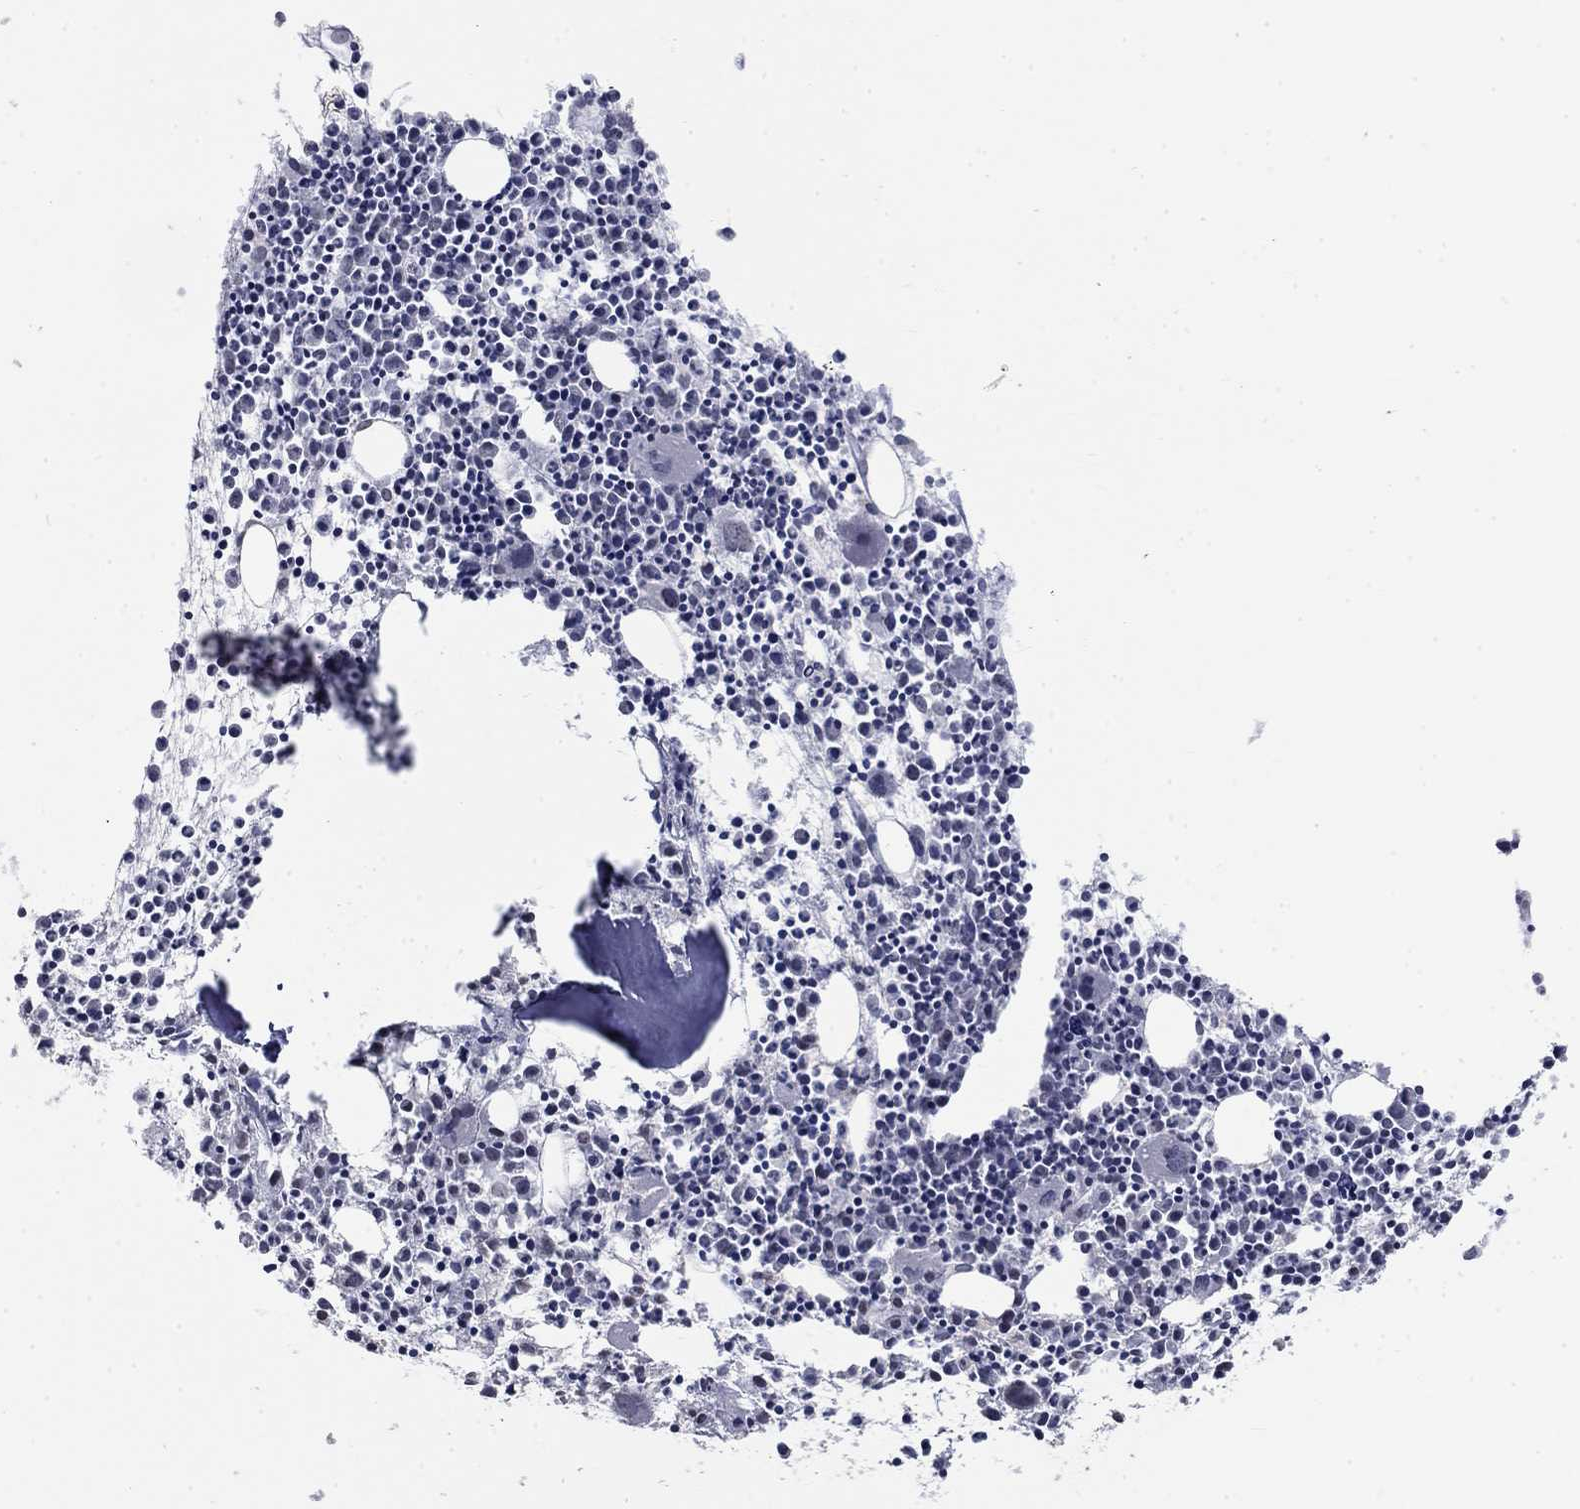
{"staining": {"intensity": "negative", "quantity": "none", "location": "none"}, "tissue": "bone marrow", "cell_type": "Hematopoietic cells", "image_type": "normal", "snomed": [{"axis": "morphology", "description": "Normal tissue, NOS"}, {"axis": "morphology", "description": "Inflammation, NOS"}, {"axis": "topography", "description": "Bone marrow"}], "caption": "An IHC micrograph of normal bone marrow is shown. There is no staining in hematopoietic cells of bone marrow. (Stains: DAB immunohistochemistry (IHC) with hematoxylin counter stain, Microscopy: brightfield microscopy at high magnification).", "gene": "SPATA33", "patient": {"sex": "male", "age": 3}}